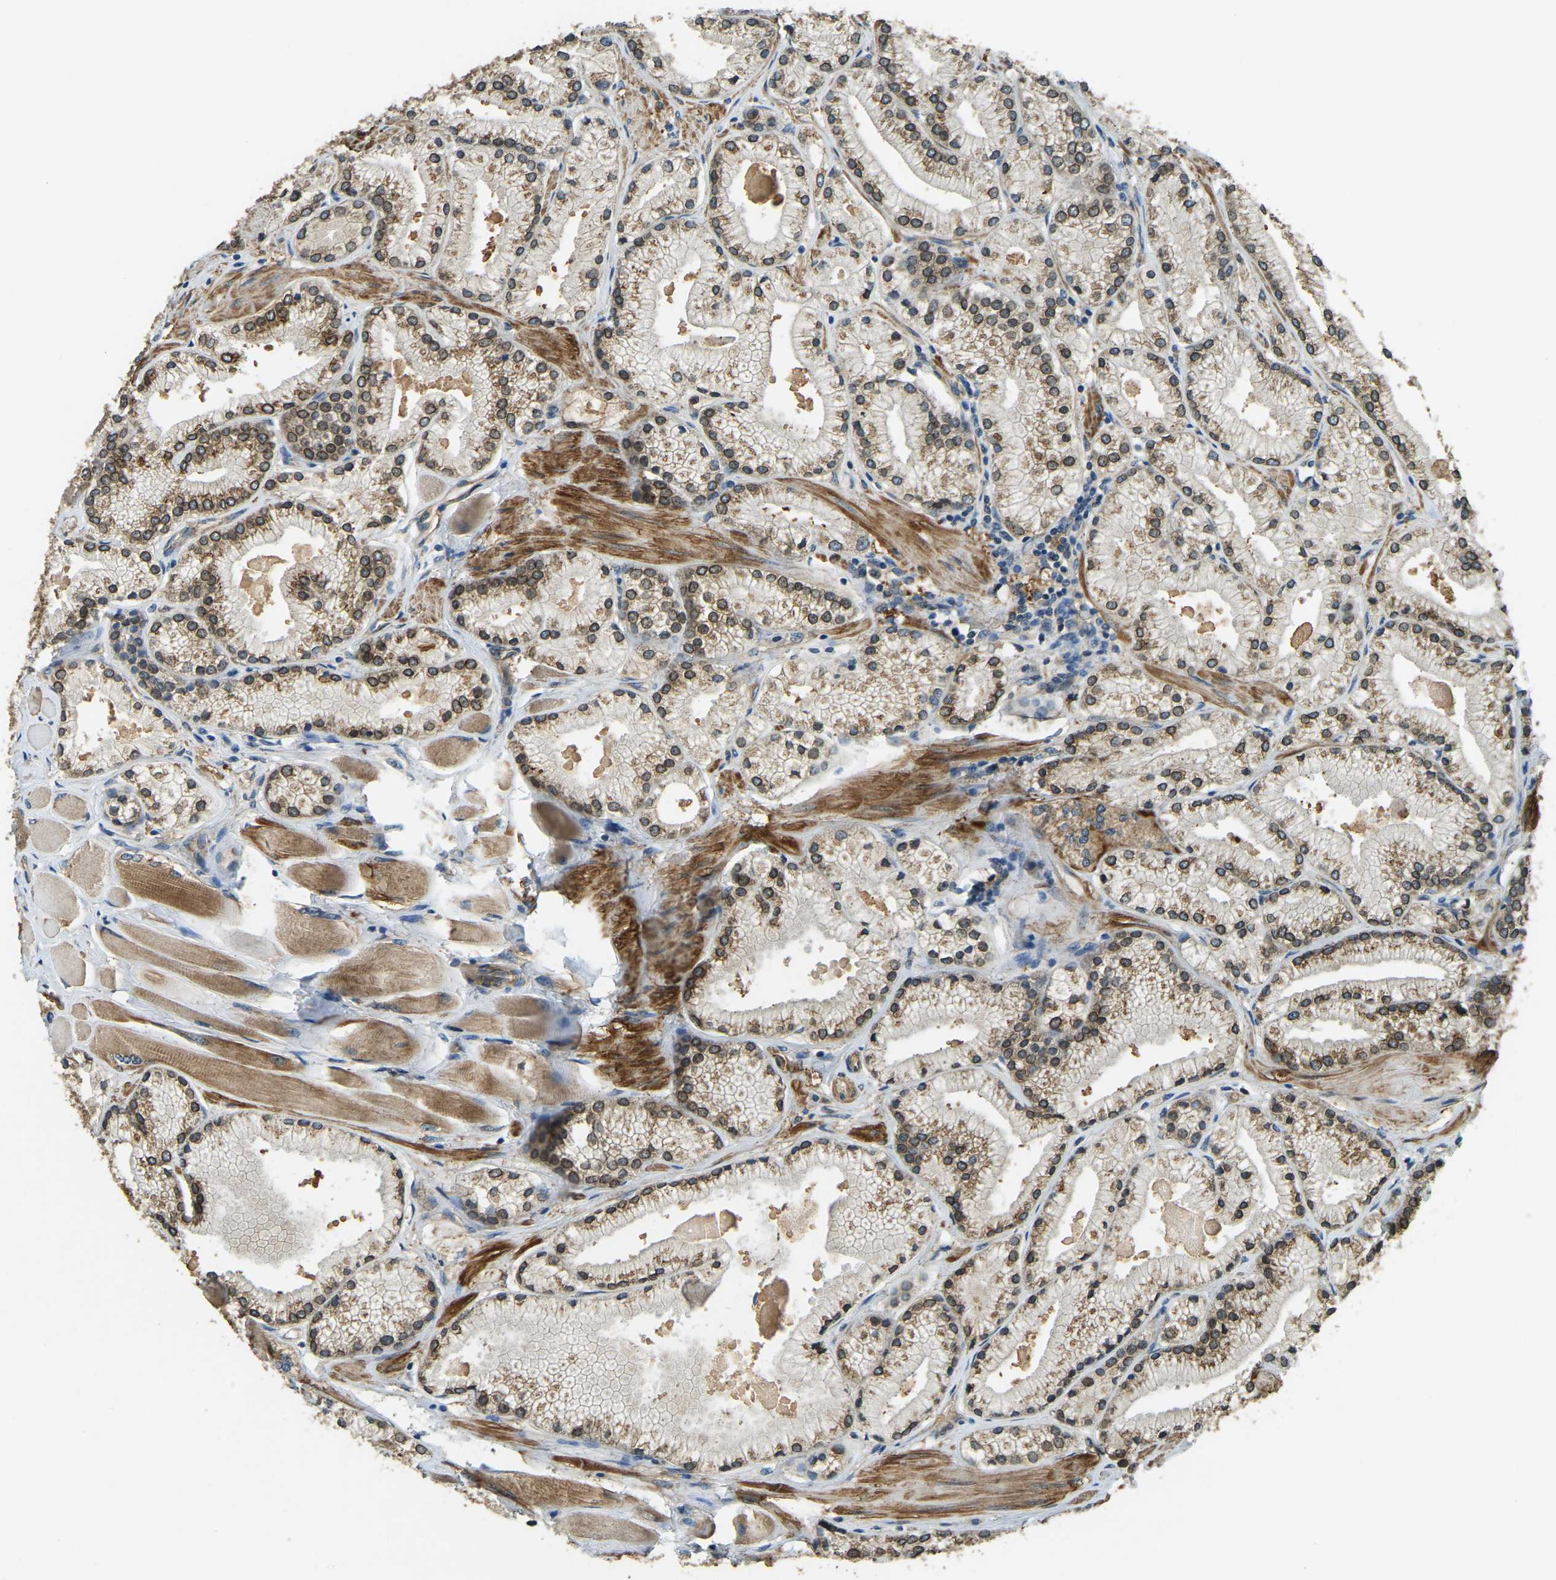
{"staining": {"intensity": "moderate", "quantity": ">75%", "location": "cytoplasmic/membranous"}, "tissue": "prostate cancer", "cell_type": "Tumor cells", "image_type": "cancer", "snomed": [{"axis": "morphology", "description": "Adenocarcinoma, High grade"}, {"axis": "topography", "description": "Prostate"}], "caption": "Immunohistochemical staining of prostate cancer exhibits moderate cytoplasmic/membranous protein expression in about >75% of tumor cells.", "gene": "ERGIC1", "patient": {"sex": "male", "age": 50}}